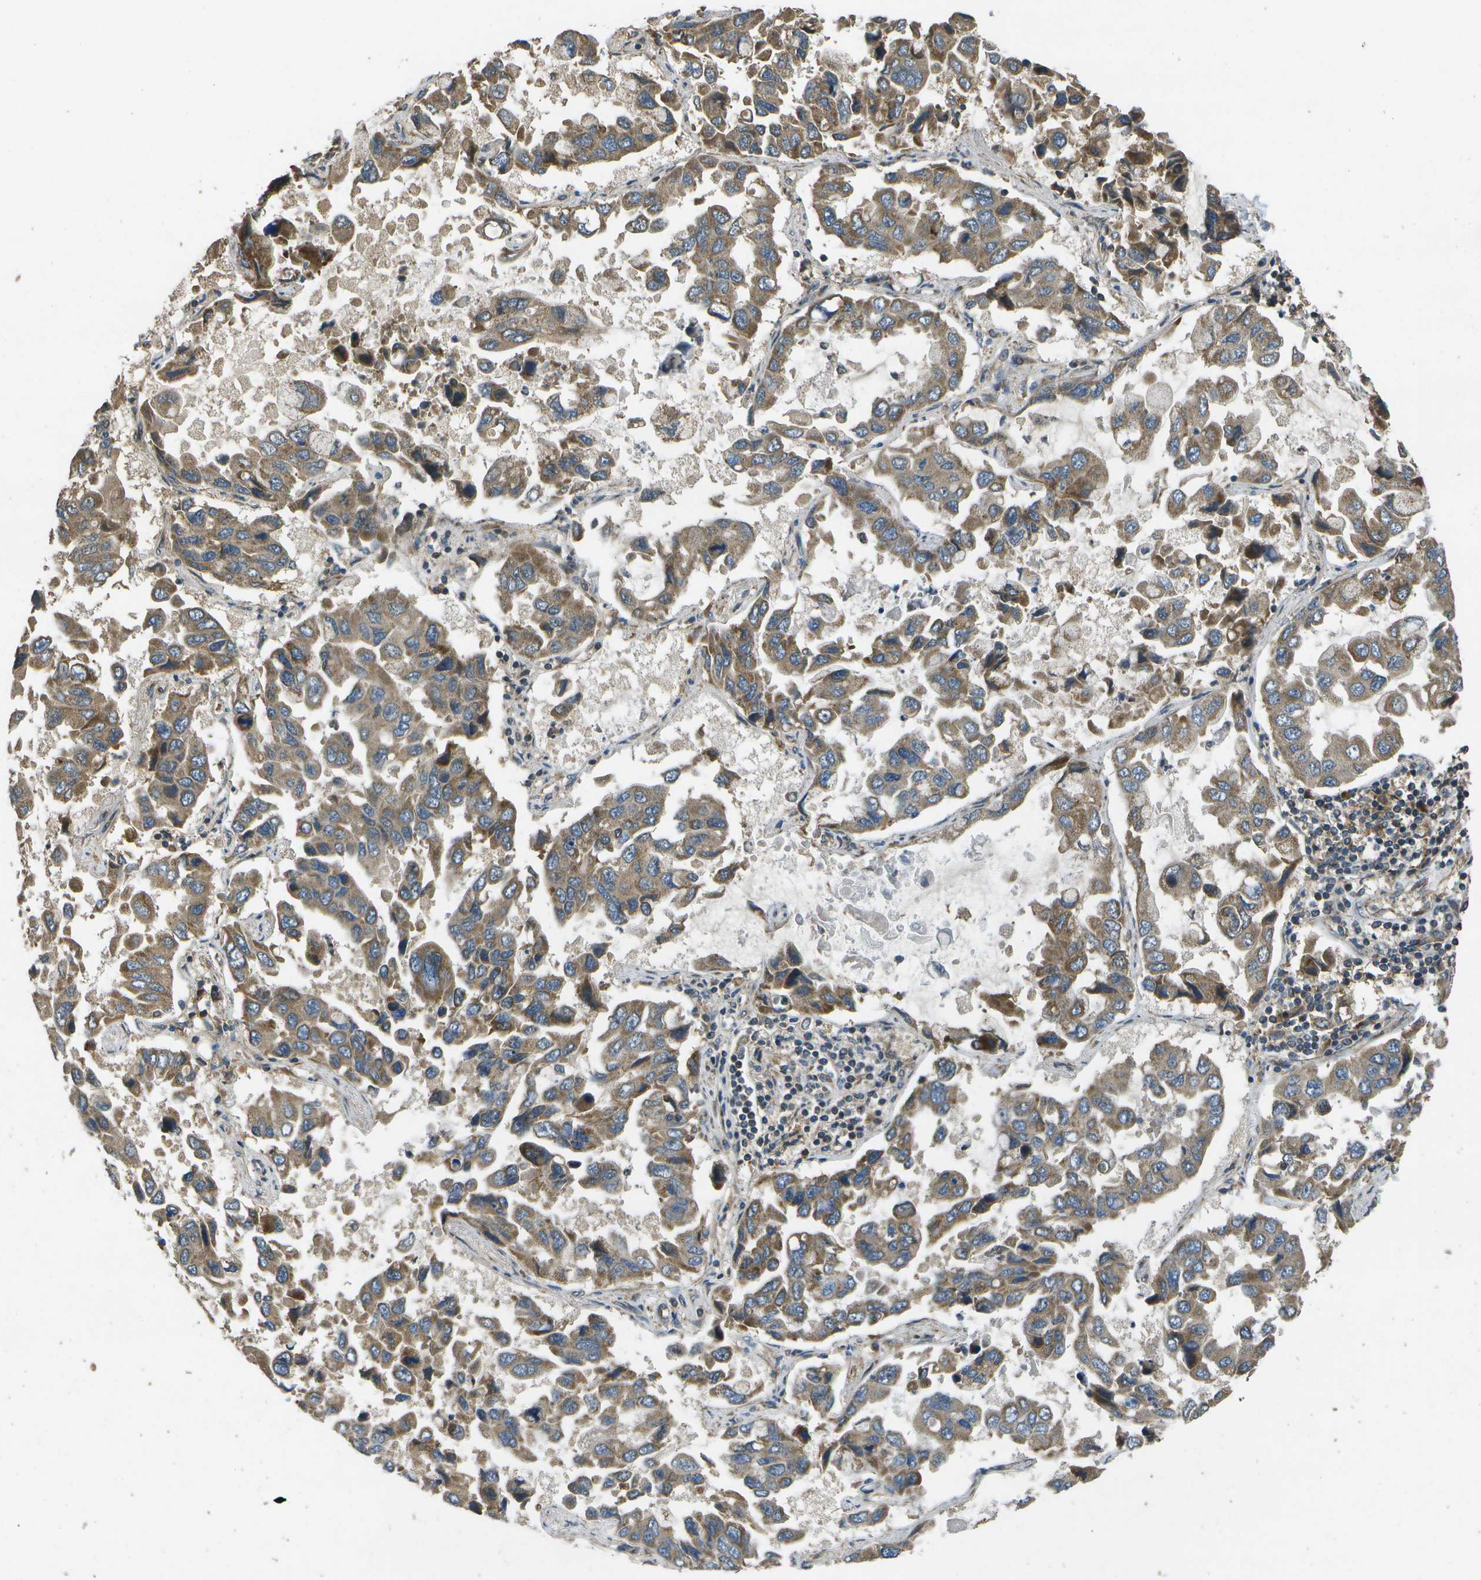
{"staining": {"intensity": "moderate", "quantity": ">75%", "location": "cytoplasmic/membranous"}, "tissue": "lung cancer", "cell_type": "Tumor cells", "image_type": "cancer", "snomed": [{"axis": "morphology", "description": "Adenocarcinoma, NOS"}, {"axis": "topography", "description": "Lung"}], "caption": "This is a photomicrograph of immunohistochemistry (IHC) staining of lung cancer (adenocarcinoma), which shows moderate expression in the cytoplasmic/membranous of tumor cells.", "gene": "HFE", "patient": {"sex": "male", "age": 64}}